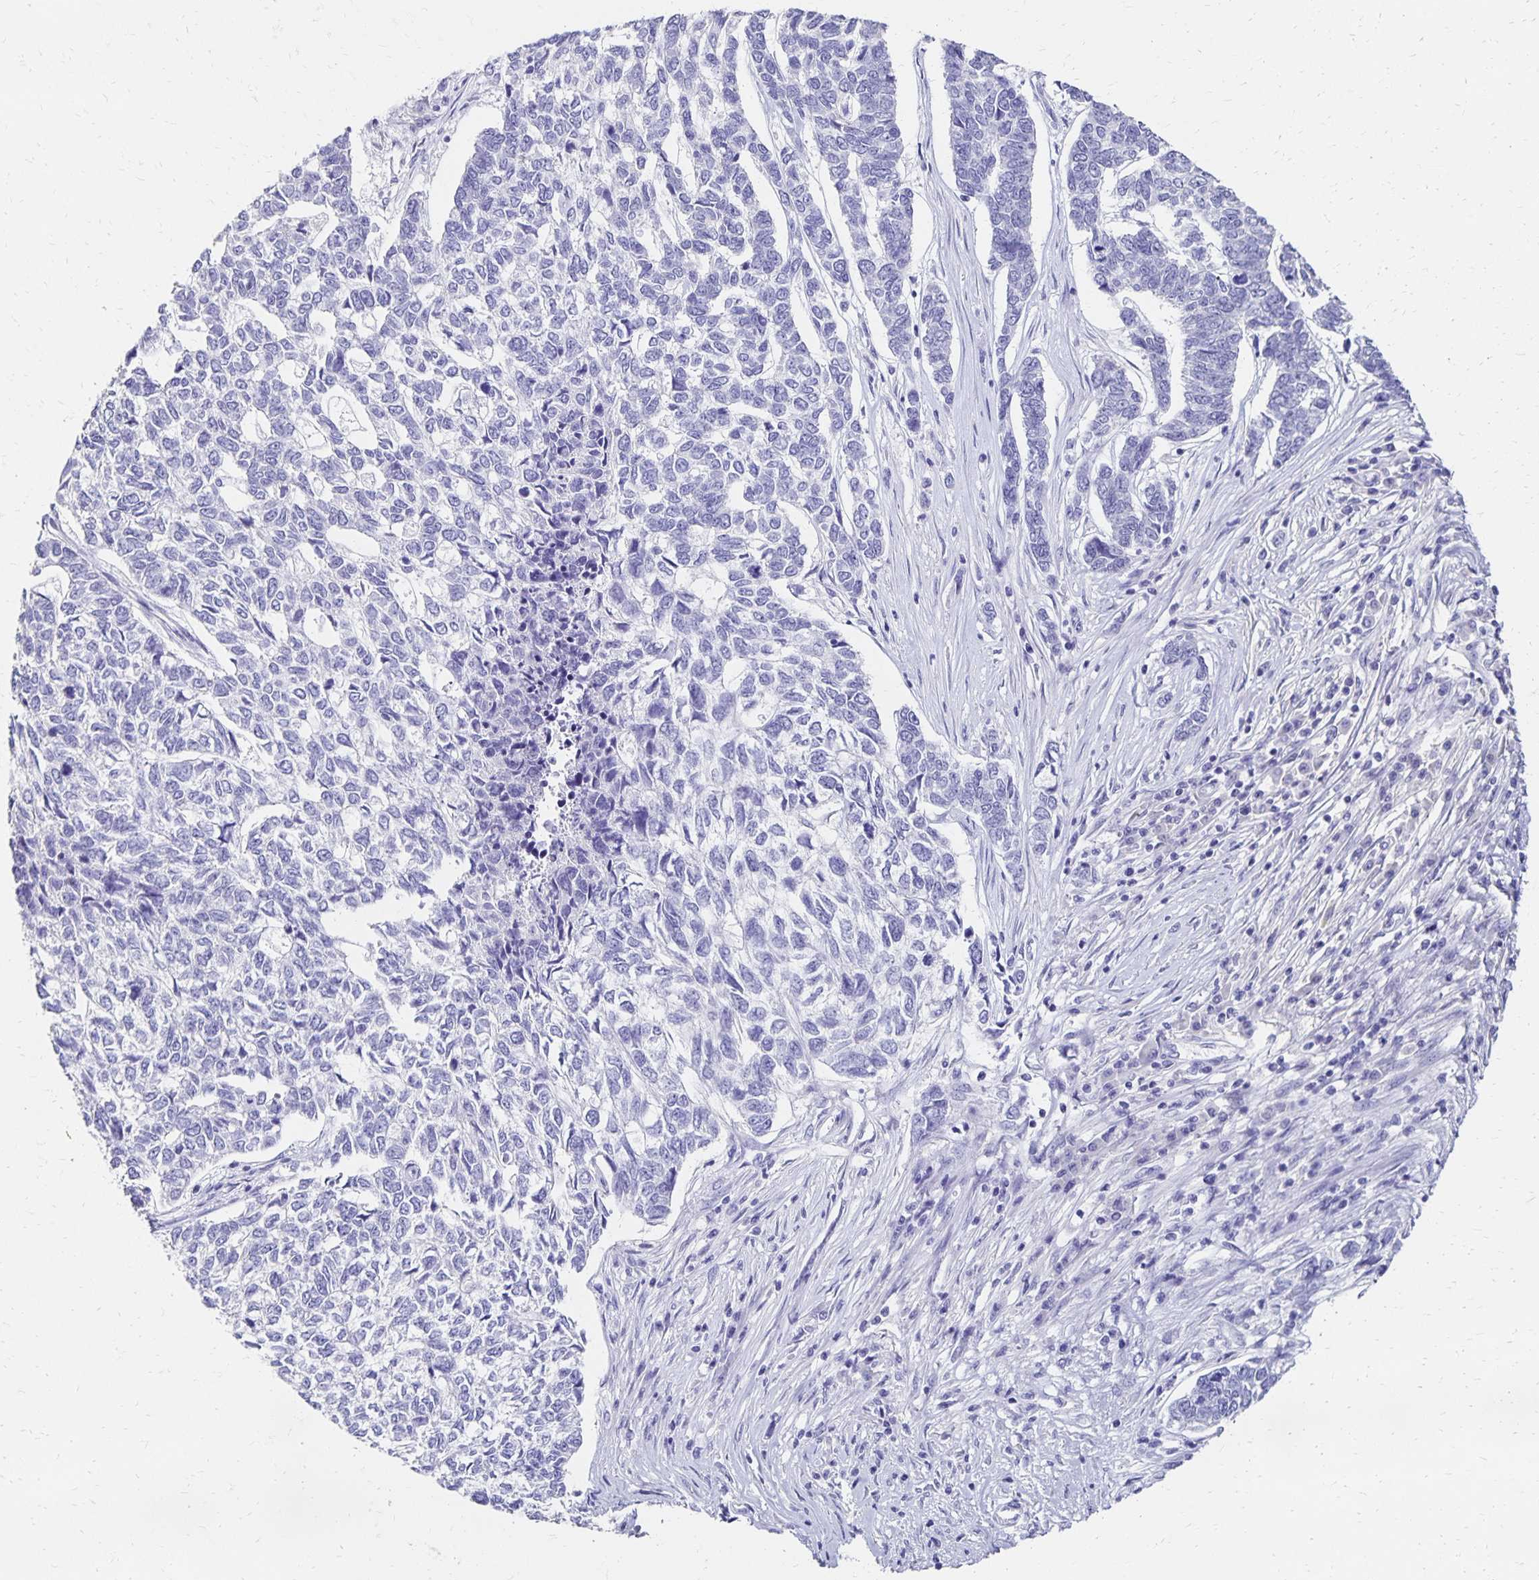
{"staining": {"intensity": "negative", "quantity": "none", "location": "none"}, "tissue": "skin cancer", "cell_type": "Tumor cells", "image_type": "cancer", "snomed": [{"axis": "morphology", "description": "Basal cell carcinoma"}, {"axis": "topography", "description": "Skin"}], "caption": "The immunohistochemistry (IHC) histopathology image has no significant positivity in tumor cells of skin cancer tissue.", "gene": "DYNLT4", "patient": {"sex": "female", "age": 65}}